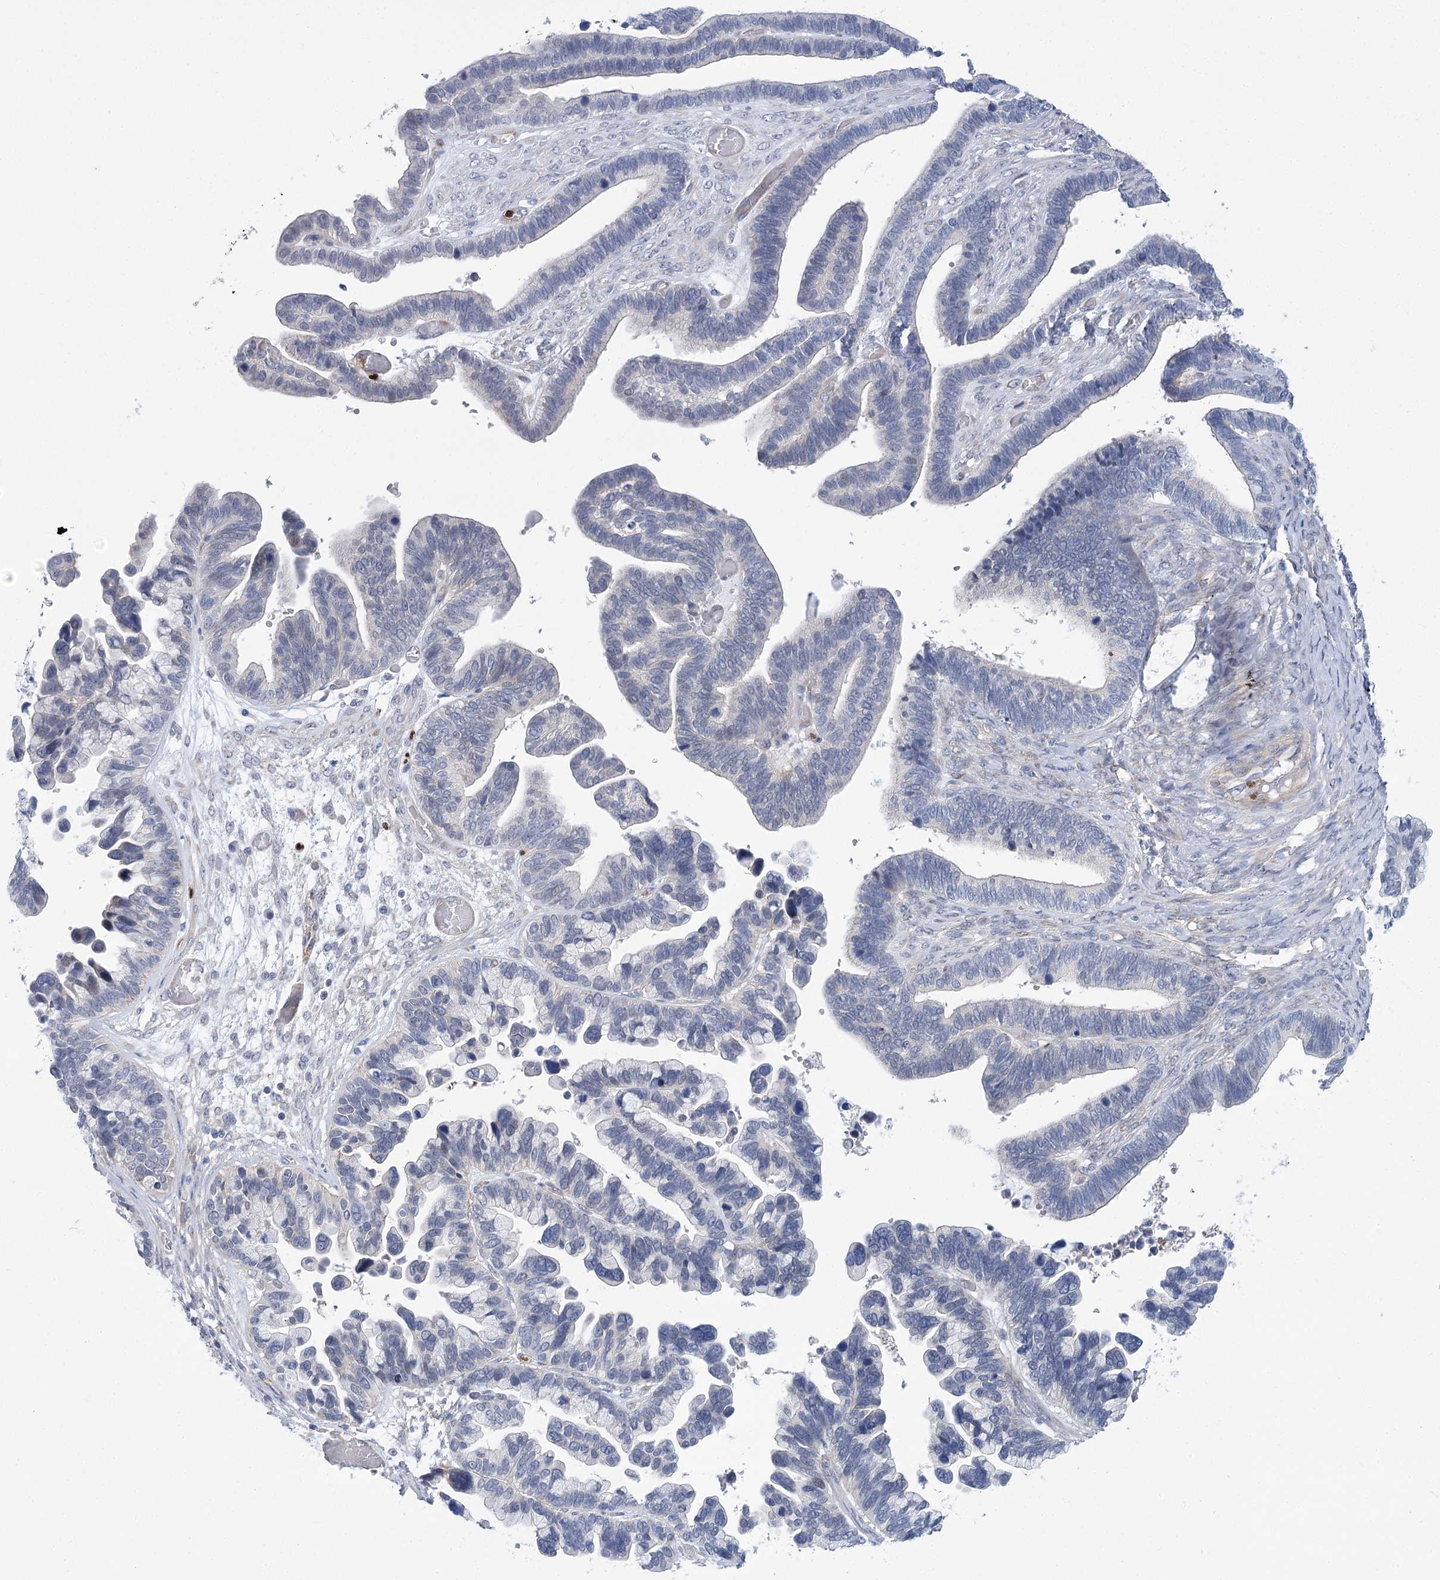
{"staining": {"intensity": "negative", "quantity": "none", "location": "none"}, "tissue": "ovarian cancer", "cell_type": "Tumor cells", "image_type": "cancer", "snomed": [{"axis": "morphology", "description": "Cystadenocarcinoma, serous, NOS"}, {"axis": "topography", "description": "Ovary"}], "caption": "Tumor cells are negative for protein expression in human ovarian cancer (serous cystadenocarcinoma).", "gene": "THAP6", "patient": {"sex": "female", "age": 56}}